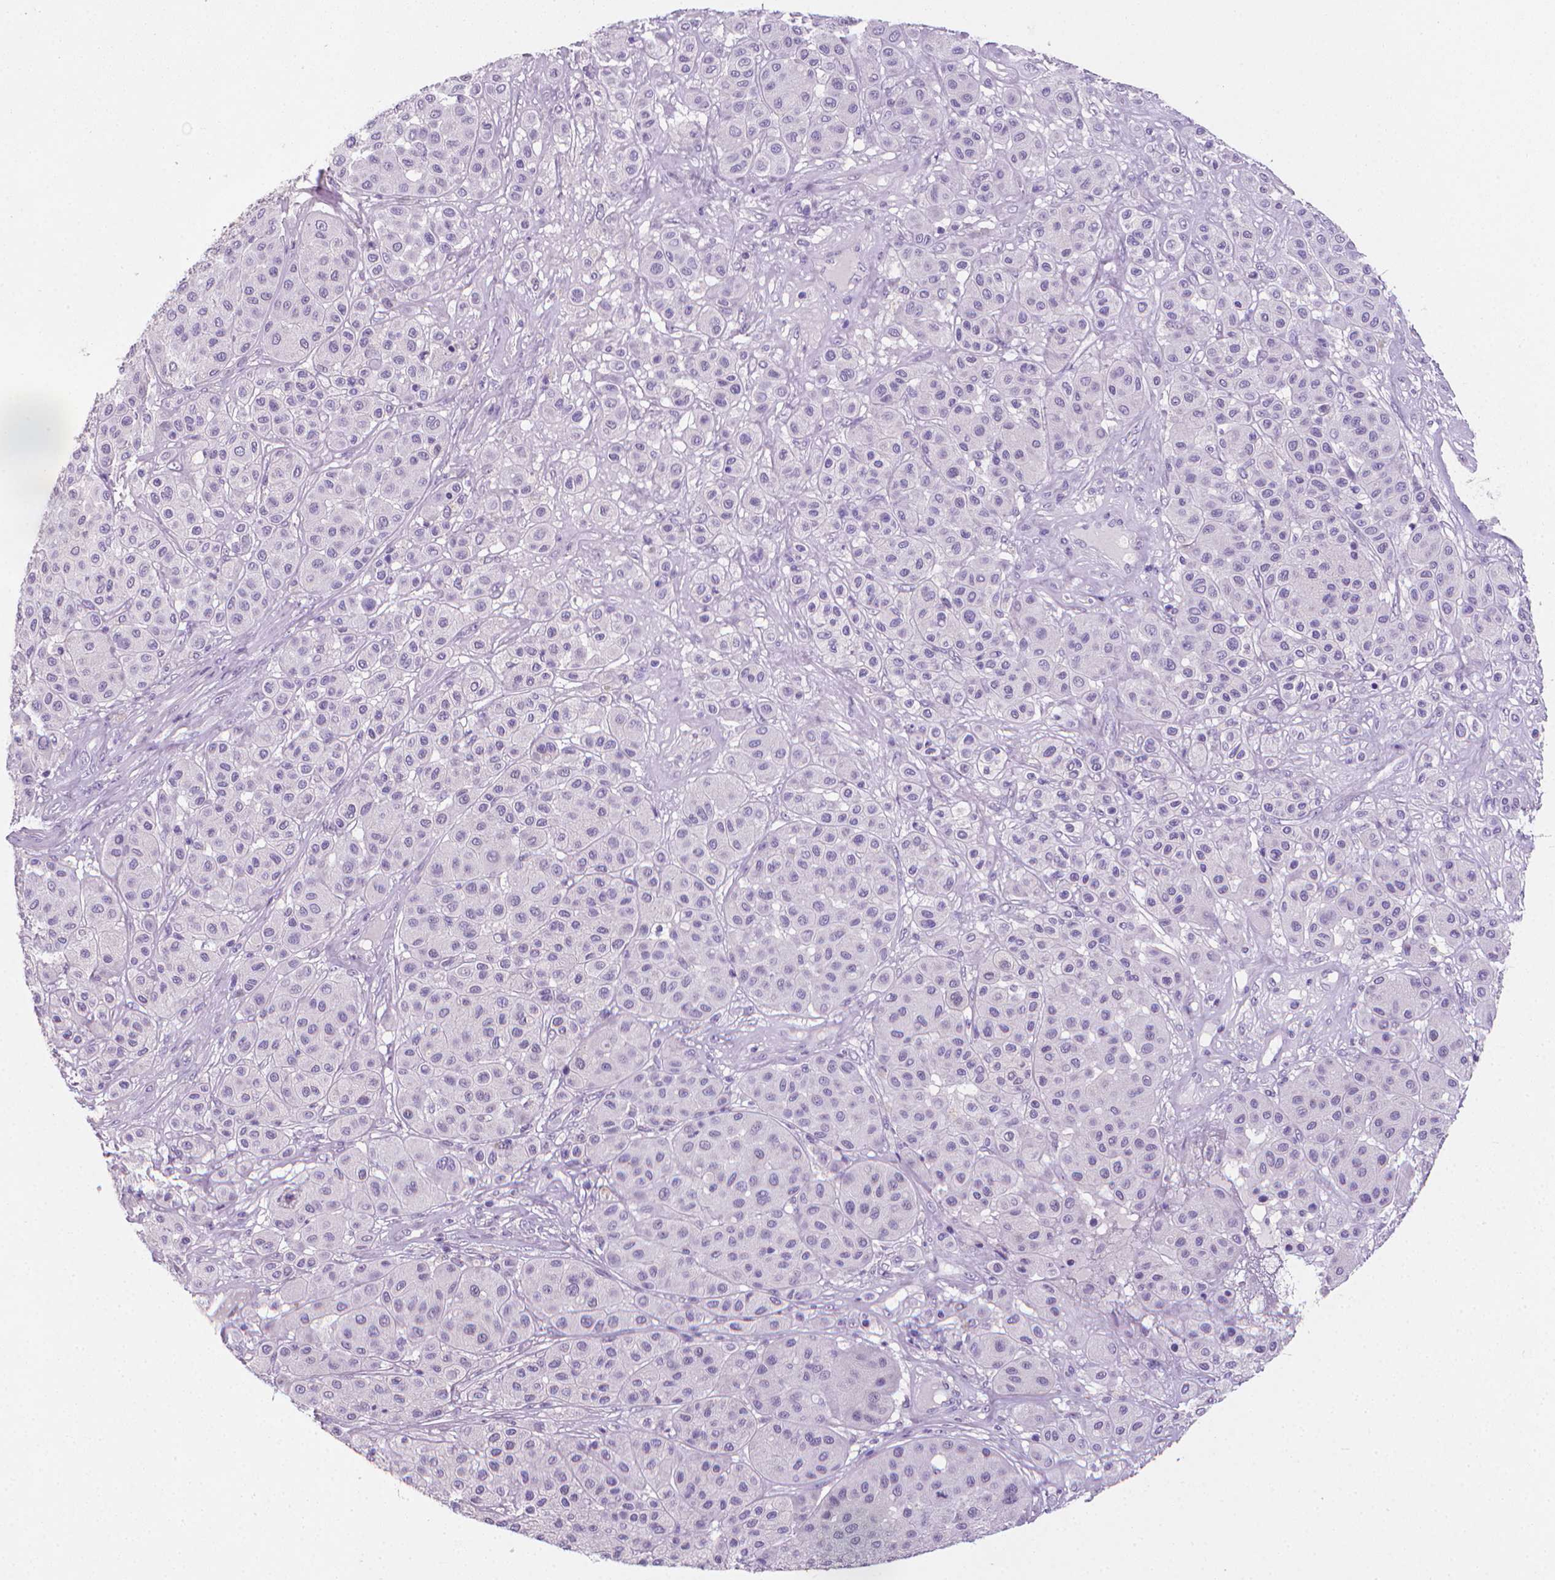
{"staining": {"intensity": "negative", "quantity": "none", "location": "none"}, "tissue": "melanoma", "cell_type": "Tumor cells", "image_type": "cancer", "snomed": [{"axis": "morphology", "description": "Malignant melanoma, Metastatic site"}, {"axis": "topography", "description": "Smooth muscle"}], "caption": "DAB immunohistochemical staining of human melanoma reveals no significant expression in tumor cells.", "gene": "XPNPEP2", "patient": {"sex": "male", "age": 41}}